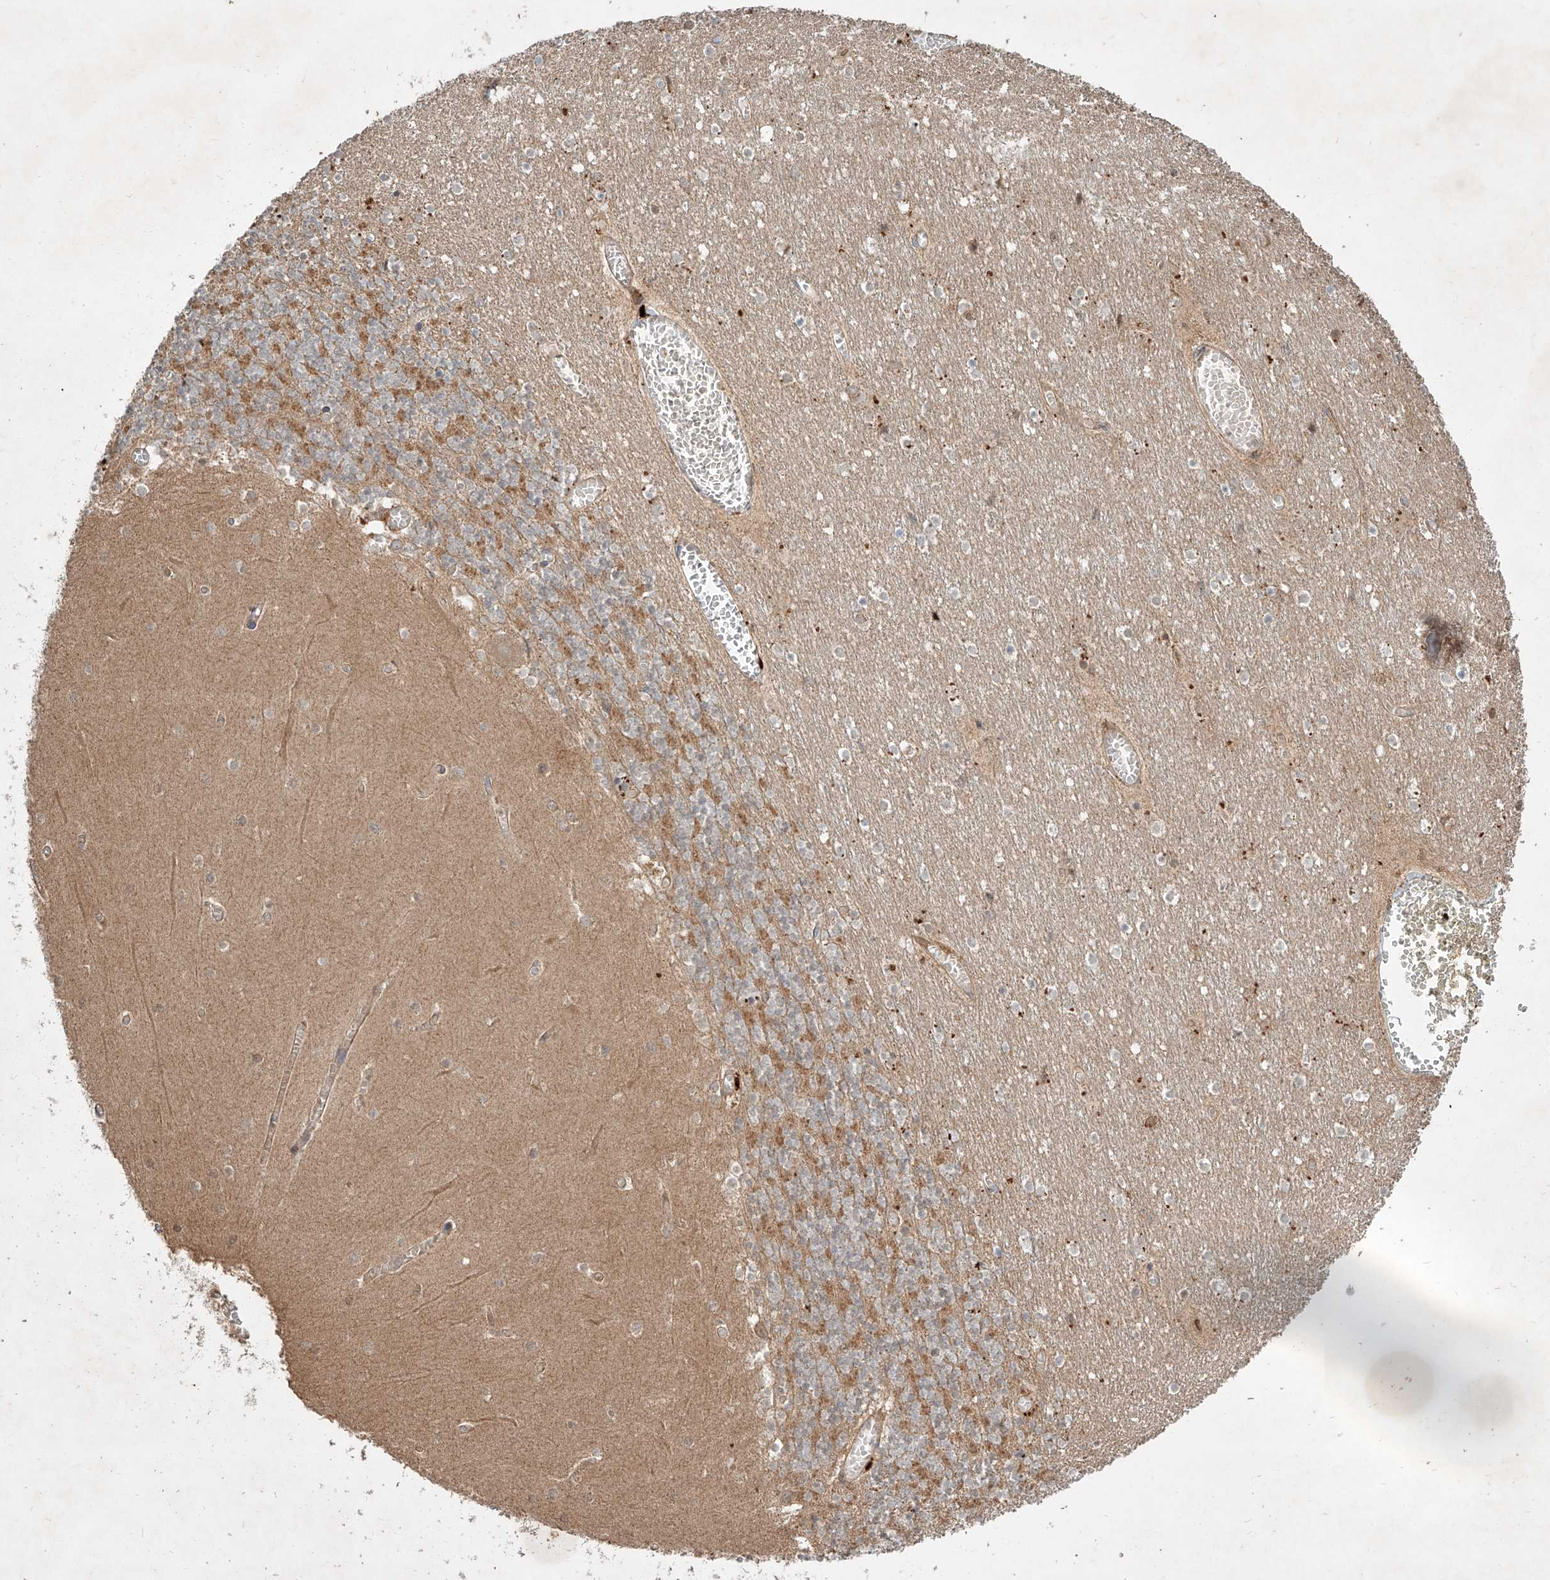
{"staining": {"intensity": "moderate", "quantity": "25%-75%", "location": "cytoplasmic/membranous"}, "tissue": "cerebellum", "cell_type": "Cells in granular layer", "image_type": "normal", "snomed": [{"axis": "morphology", "description": "Normal tissue, NOS"}, {"axis": "topography", "description": "Cerebellum"}], "caption": "This is an image of immunohistochemistry staining of benign cerebellum, which shows moderate expression in the cytoplasmic/membranous of cells in granular layer.", "gene": "IER5", "patient": {"sex": "female", "age": 28}}